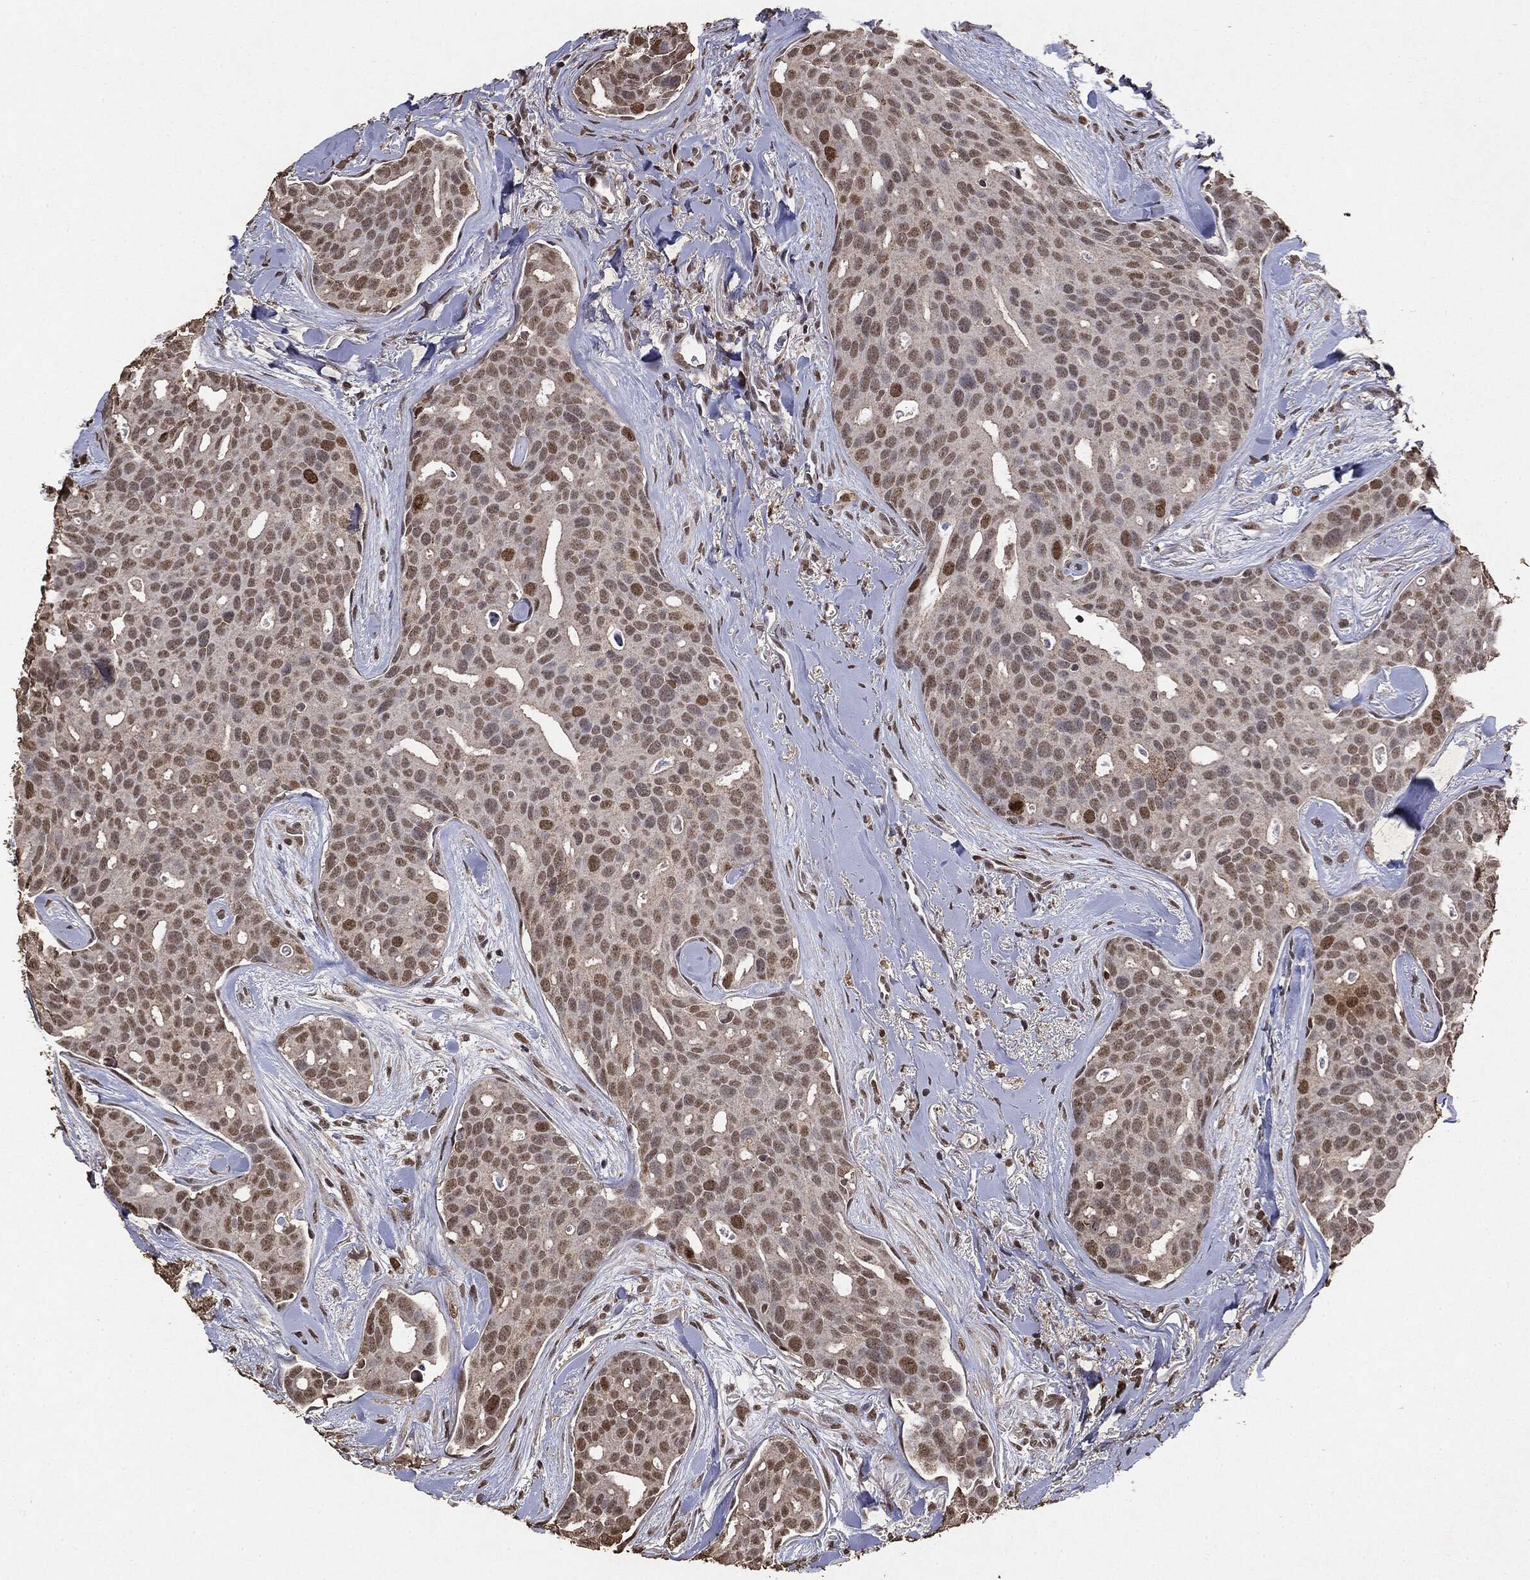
{"staining": {"intensity": "weak", "quantity": "25%-75%", "location": "nuclear"}, "tissue": "breast cancer", "cell_type": "Tumor cells", "image_type": "cancer", "snomed": [{"axis": "morphology", "description": "Duct carcinoma"}, {"axis": "topography", "description": "Breast"}], "caption": "Immunohistochemistry (IHC) (DAB (3,3'-diaminobenzidine)) staining of breast cancer (invasive ductal carcinoma) demonstrates weak nuclear protein expression in about 25%-75% of tumor cells. Using DAB (3,3'-diaminobenzidine) (brown) and hematoxylin (blue) stains, captured at high magnification using brightfield microscopy.", "gene": "RAD18", "patient": {"sex": "female", "age": 54}}